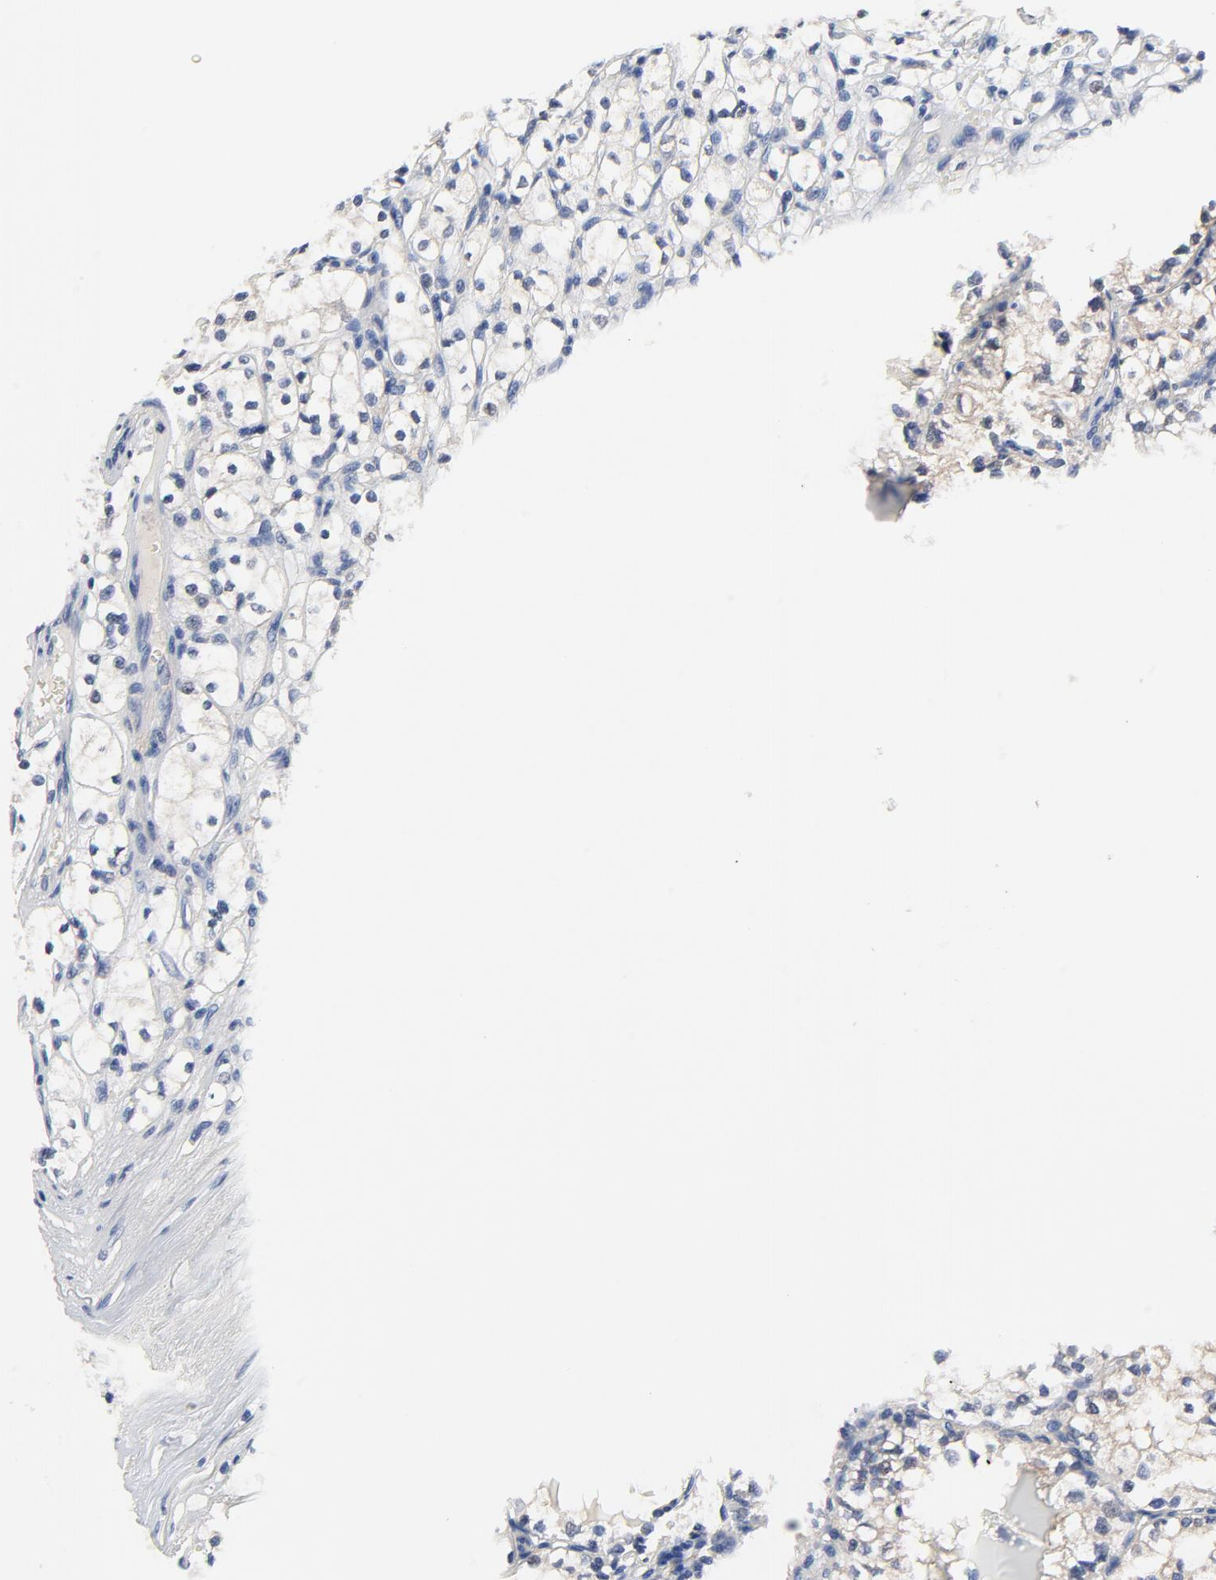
{"staining": {"intensity": "negative", "quantity": "none", "location": "none"}, "tissue": "renal cancer", "cell_type": "Tumor cells", "image_type": "cancer", "snomed": [{"axis": "morphology", "description": "Adenocarcinoma, NOS"}, {"axis": "topography", "description": "Kidney"}], "caption": "Adenocarcinoma (renal) was stained to show a protein in brown. There is no significant expression in tumor cells.", "gene": "FBXL5", "patient": {"sex": "male", "age": 61}}